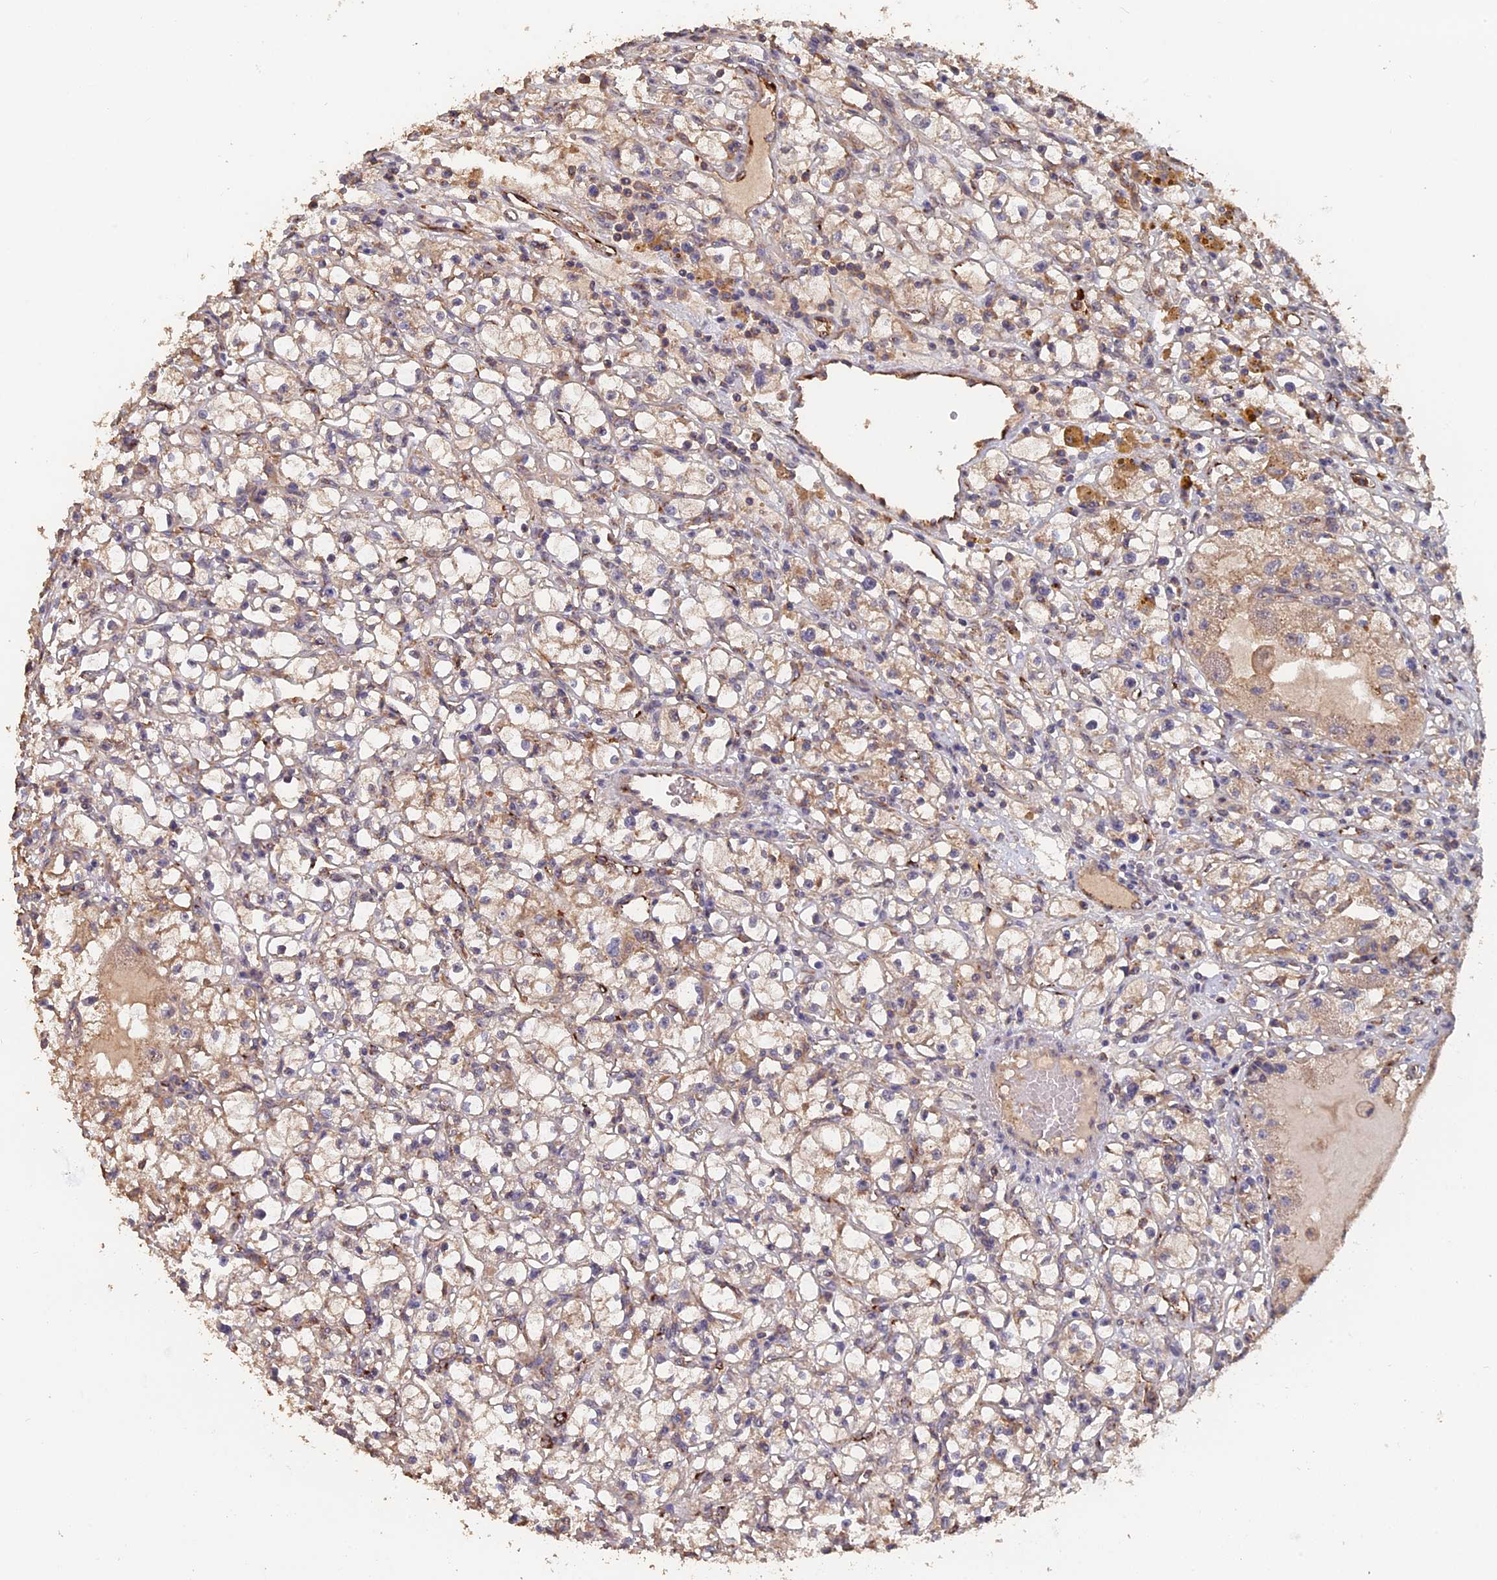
{"staining": {"intensity": "weak", "quantity": "25%-75%", "location": "cytoplasmic/membranous"}, "tissue": "renal cancer", "cell_type": "Tumor cells", "image_type": "cancer", "snomed": [{"axis": "morphology", "description": "Adenocarcinoma, NOS"}, {"axis": "topography", "description": "Kidney"}], "caption": "Weak cytoplasmic/membranous protein positivity is seen in approximately 25%-75% of tumor cells in renal cancer.", "gene": "PIGQ", "patient": {"sex": "male", "age": 56}}